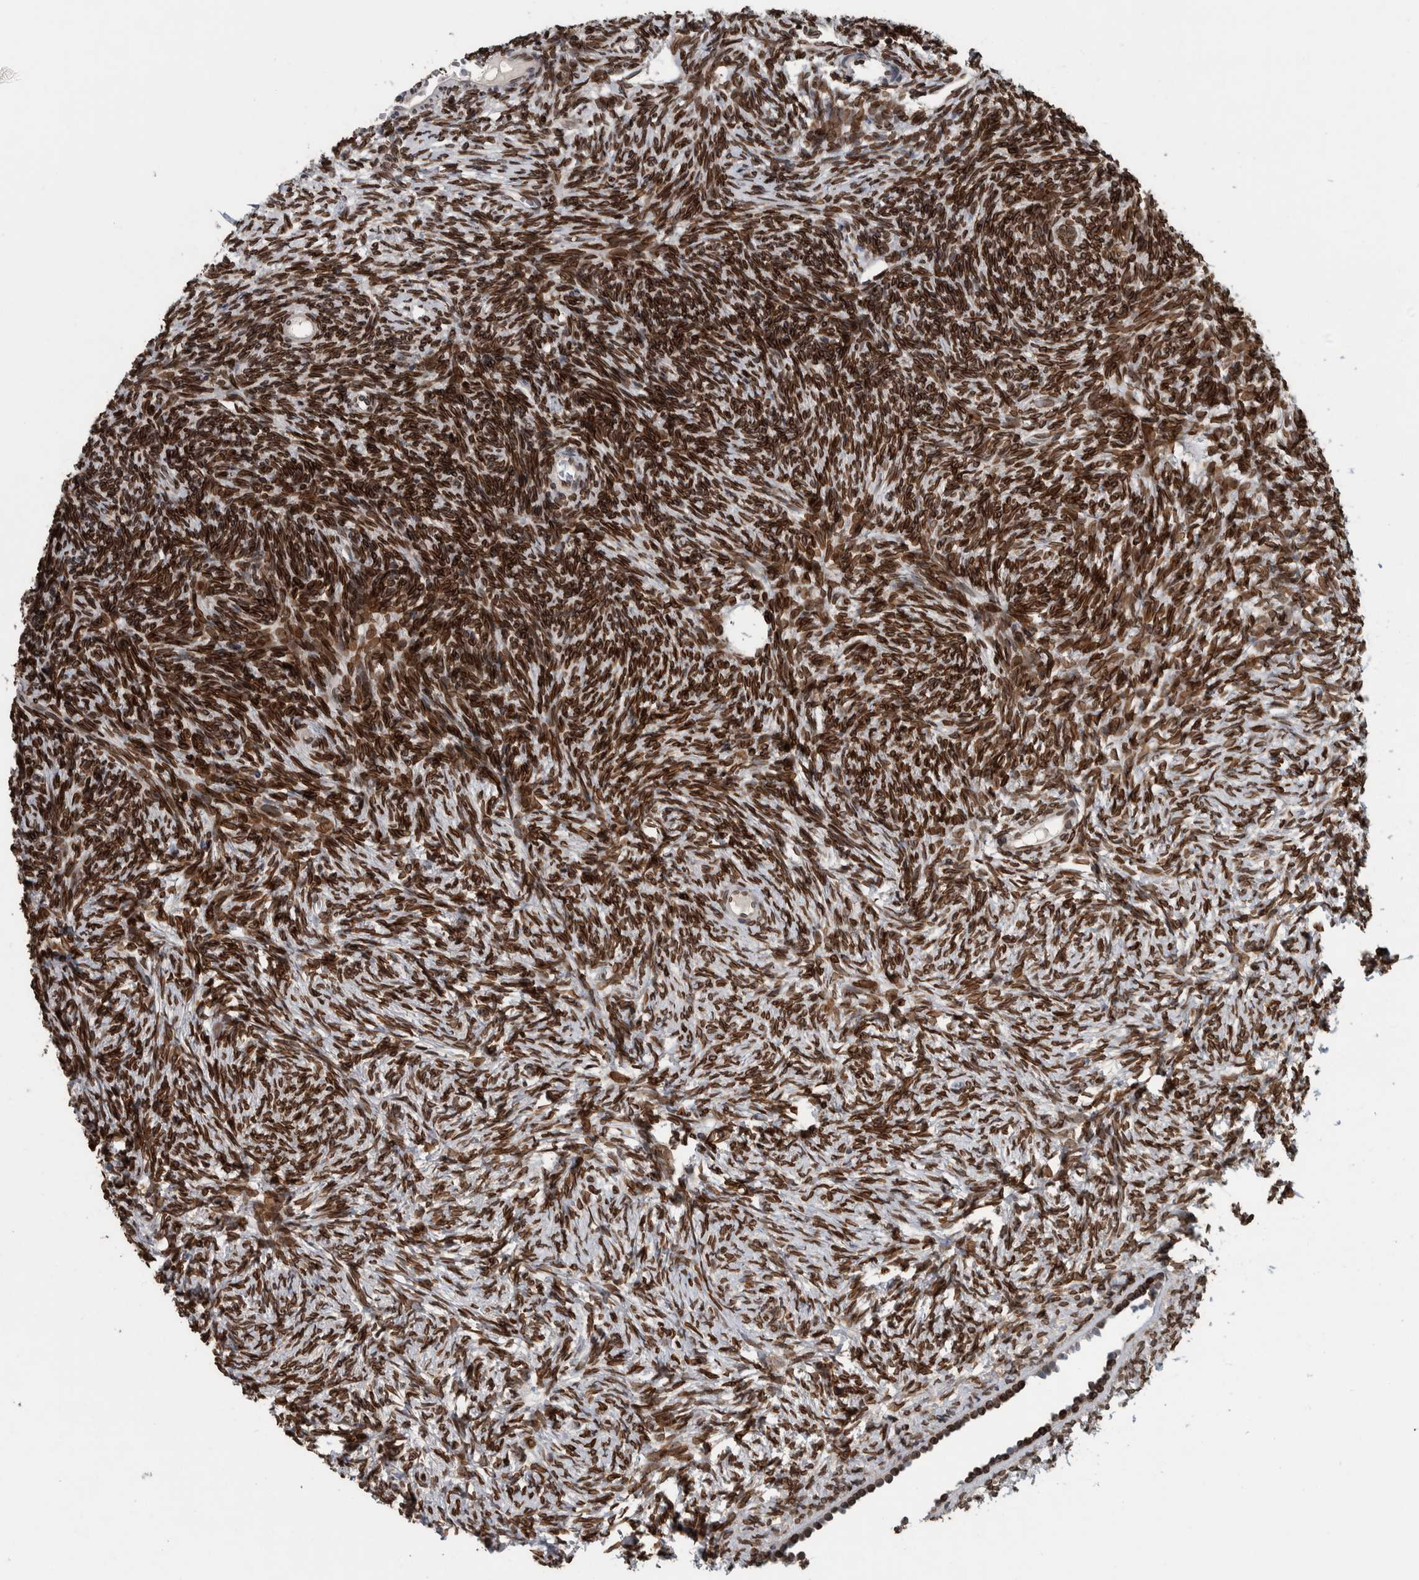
{"staining": {"intensity": "moderate", "quantity": "<25%", "location": "cytoplasmic/membranous,nuclear"}, "tissue": "ovary", "cell_type": "Follicle cells", "image_type": "normal", "snomed": [{"axis": "morphology", "description": "Normal tissue, NOS"}, {"axis": "topography", "description": "Ovary"}], "caption": "Follicle cells reveal low levels of moderate cytoplasmic/membranous,nuclear staining in approximately <25% of cells in normal ovary.", "gene": "FAM135B", "patient": {"sex": "female", "age": 34}}